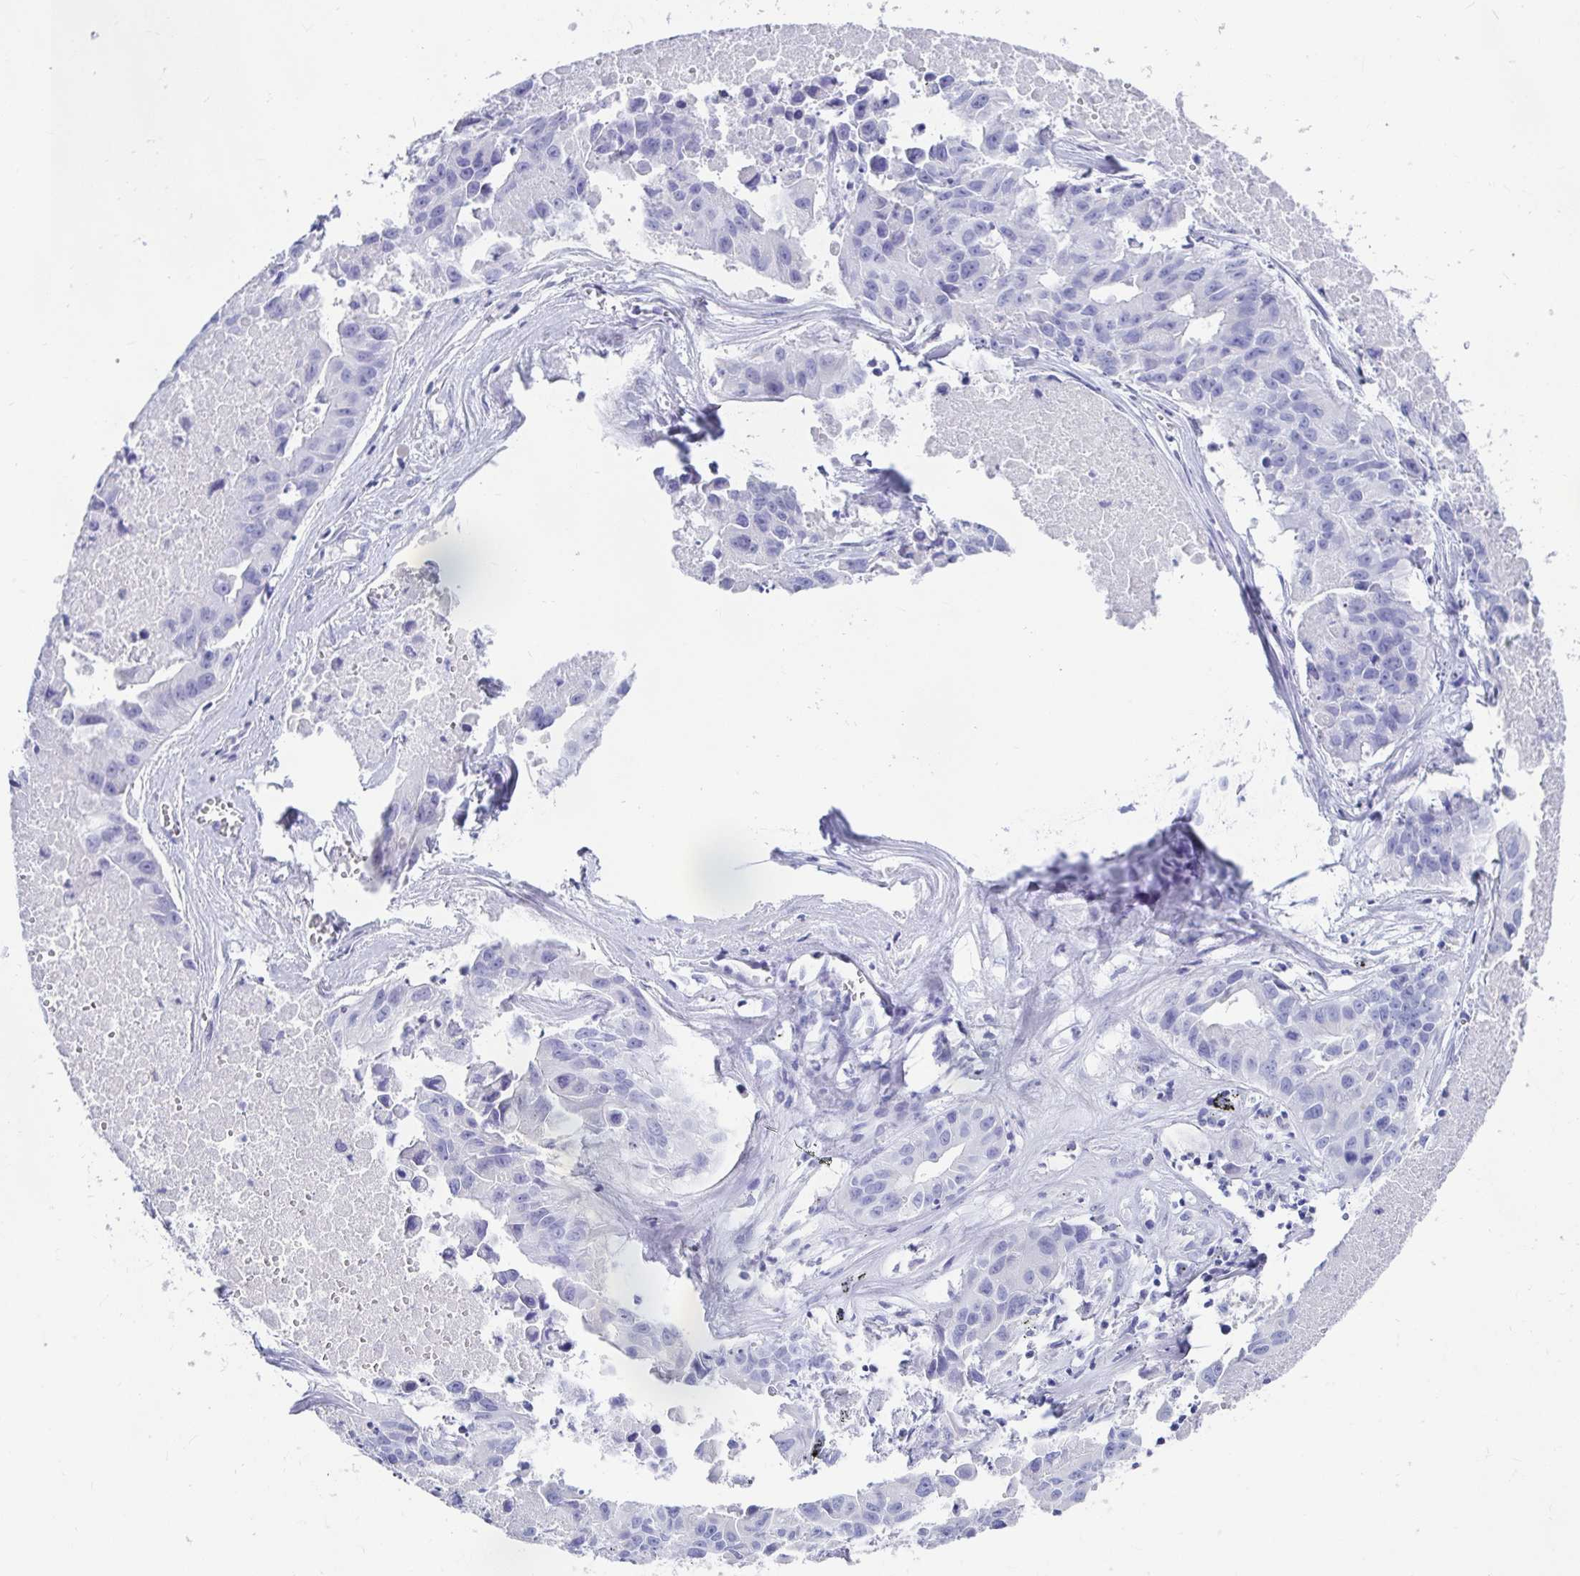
{"staining": {"intensity": "negative", "quantity": "none", "location": "none"}, "tissue": "lung cancer", "cell_type": "Tumor cells", "image_type": "cancer", "snomed": [{"axis": "morphology", "description": "Adenocarcinoma, NOS"}, {"axis": "topography", "description": "Lymph node"}, {"axis": "topography", "description": "Lung"}], "caption": "The micrograph demonstrates no significant staining in tumor cells of lung adenocarcinoma.", "gene": "ZPBP2", "patient": {"sex": "male", "age": 64}}